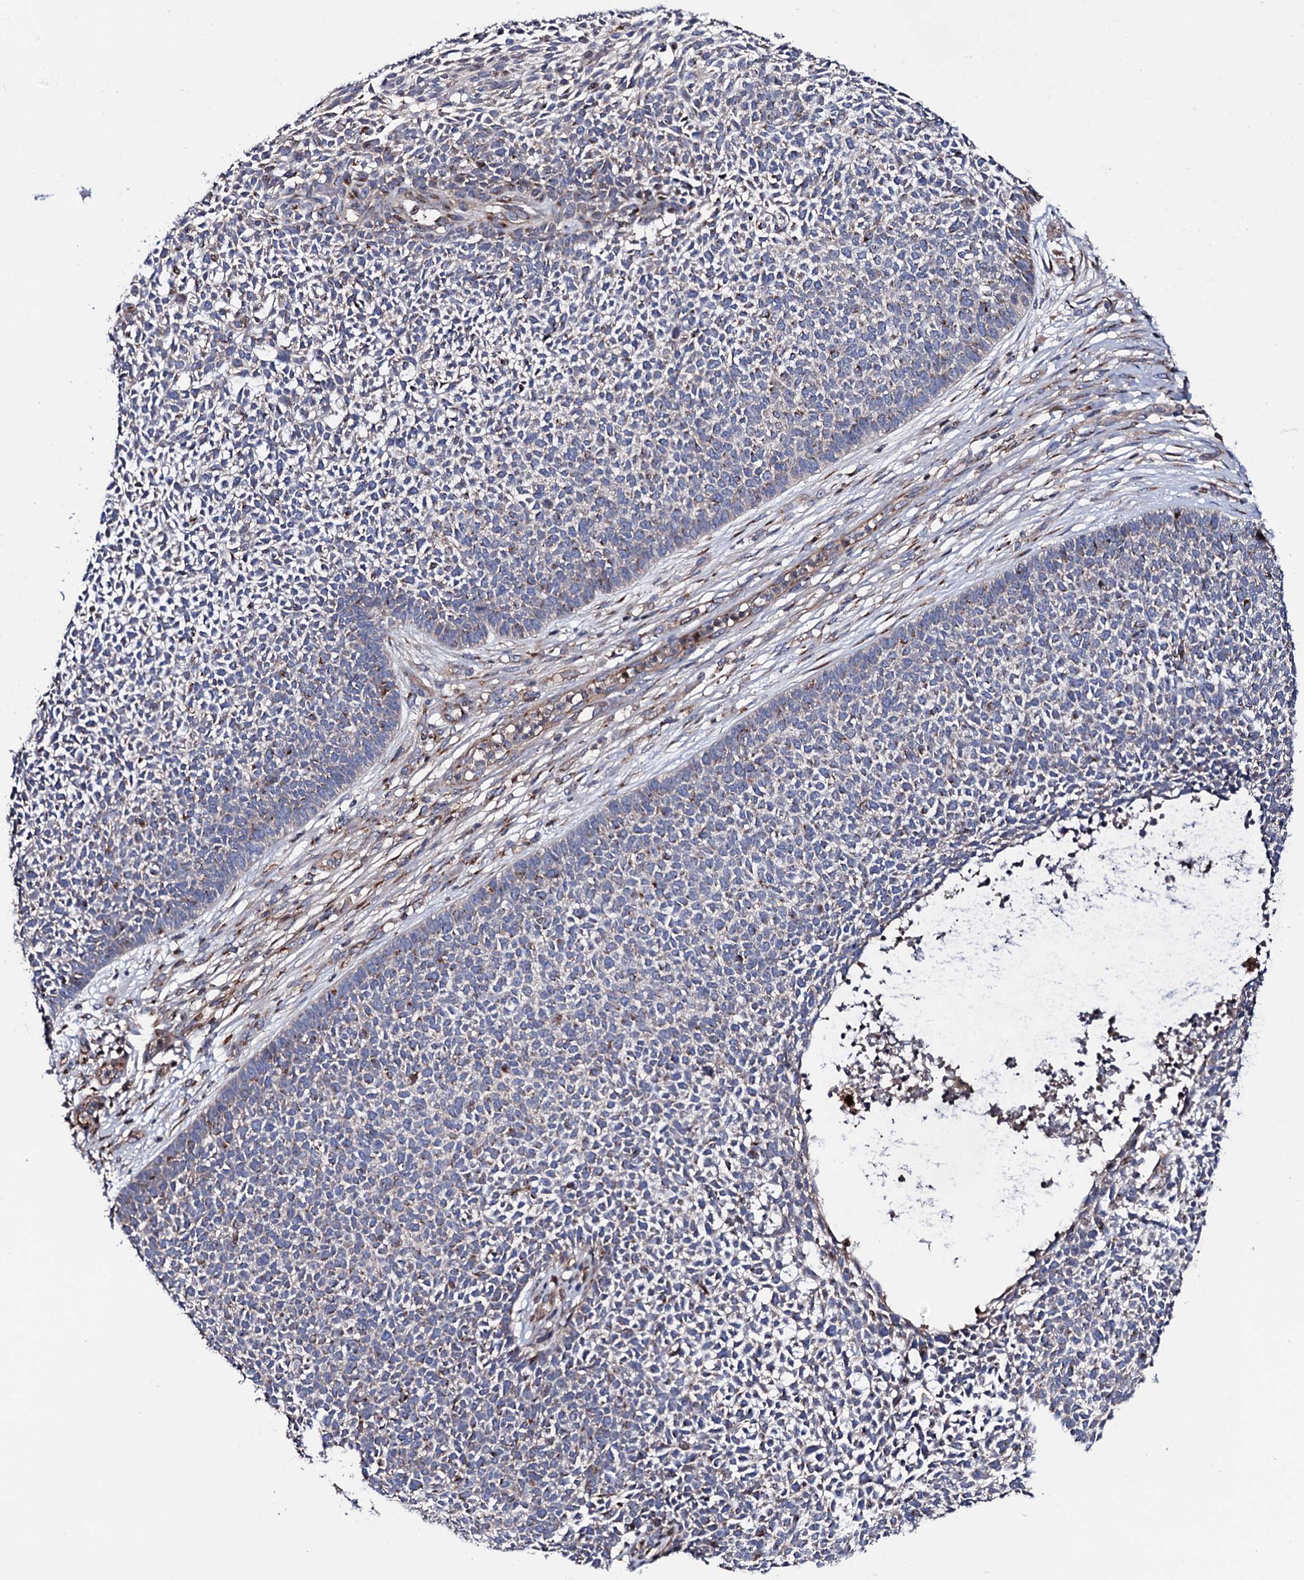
{"staining": {"intensity": "weak", "quantity": "<25%", "location": "cytoplasmic/membranous"}, "tissue": "skin cancer", "cell_type": "Tumor cells", "image_type": "cancer", "snomed": [{"axis": "morphology", "description": "Basal cell carcinoma"}, {"axis": "topography", "description": "Skin"}], "caption": "Skin basal cell carcinoma stained for a protein using immunohistochemistry shows no positivity tumor cells.", "gene": "PLET1", "patient": {"sex": "female", "age": 84}}